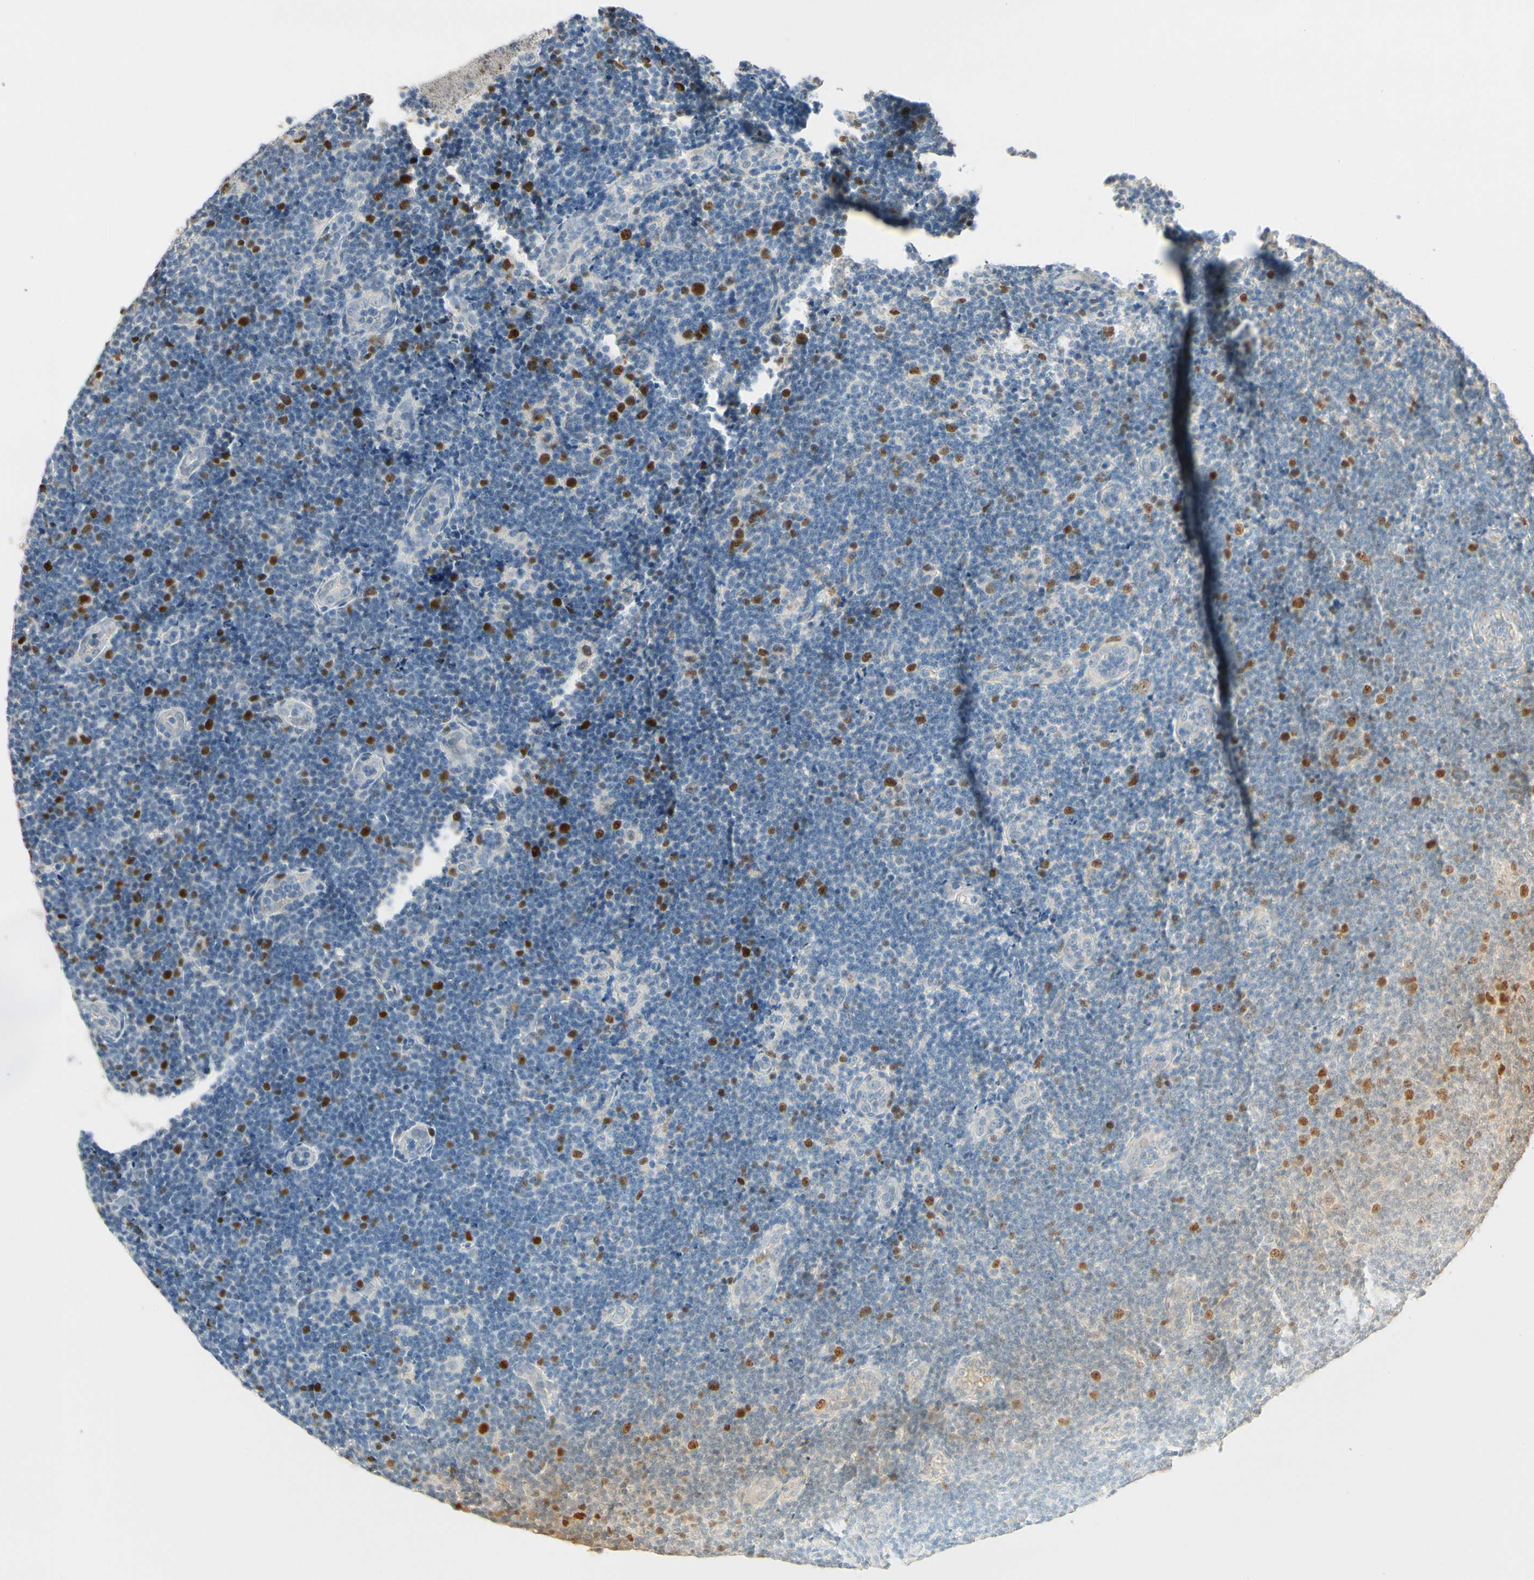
{"staining": {"intensity": "strong", "quantity": "<25%", "location": "nuclear"}, "tissue": "lymphoma", "cell_type": "Tumor cells", "image_type": "cancer", "snomed": [{"axis": "morphology", "description": "Malignant lymphoma, non-Hodgkin's type, Low grade"}, {"axis": "topography", "description": "Lymph node"}], "caption": "There is medium levels of strong nuclear expression in tumor cells of malignant lymphoma, non-Hodgkin's type (low-grade), as demonstrated by immunohistochemical staining (brown color).", "gene": "ZKSCAN4", "patient": {"sex": "male", "age": 83}}